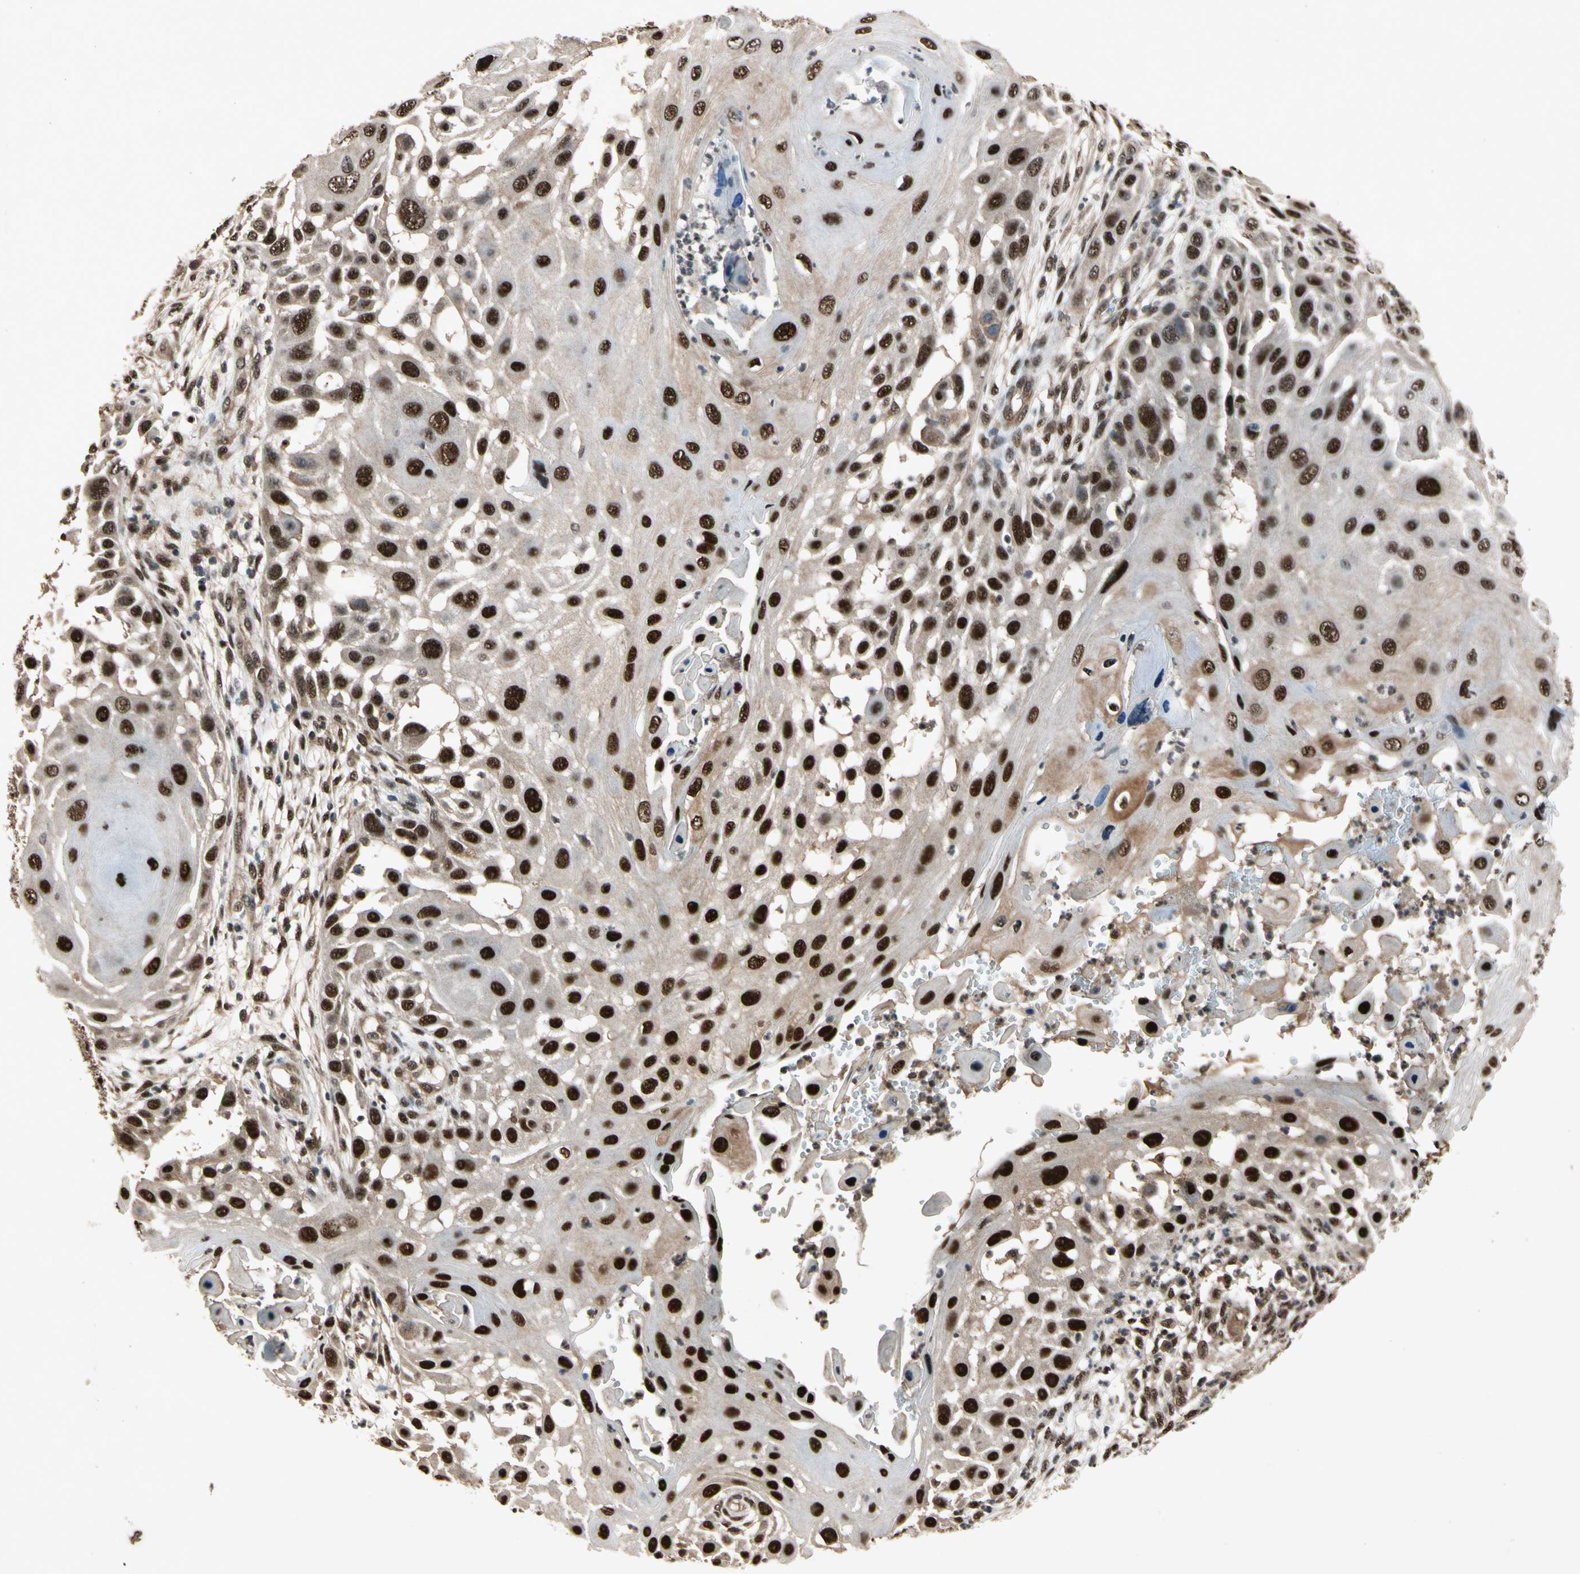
{"staining": {"intensity": "strong", "quantity": ">75%", "location": "nuclear"}, "tissue": "skin cancer", "cell_type": "Tumor cells", "image_type": "cancer", "snomed": [{"axis": "morphology", "description": "Squamous cell carcinoma, NOS"}, {"axis": "topography", "description": "Skin"}], "caption": "Protein analysis of squamous cell carcinoma (skin) tissue reveals strong nuclear staining in approximately >75% of tumor cells.", "gene": "PML", "patient": {"sex": "female", "age": 44}}